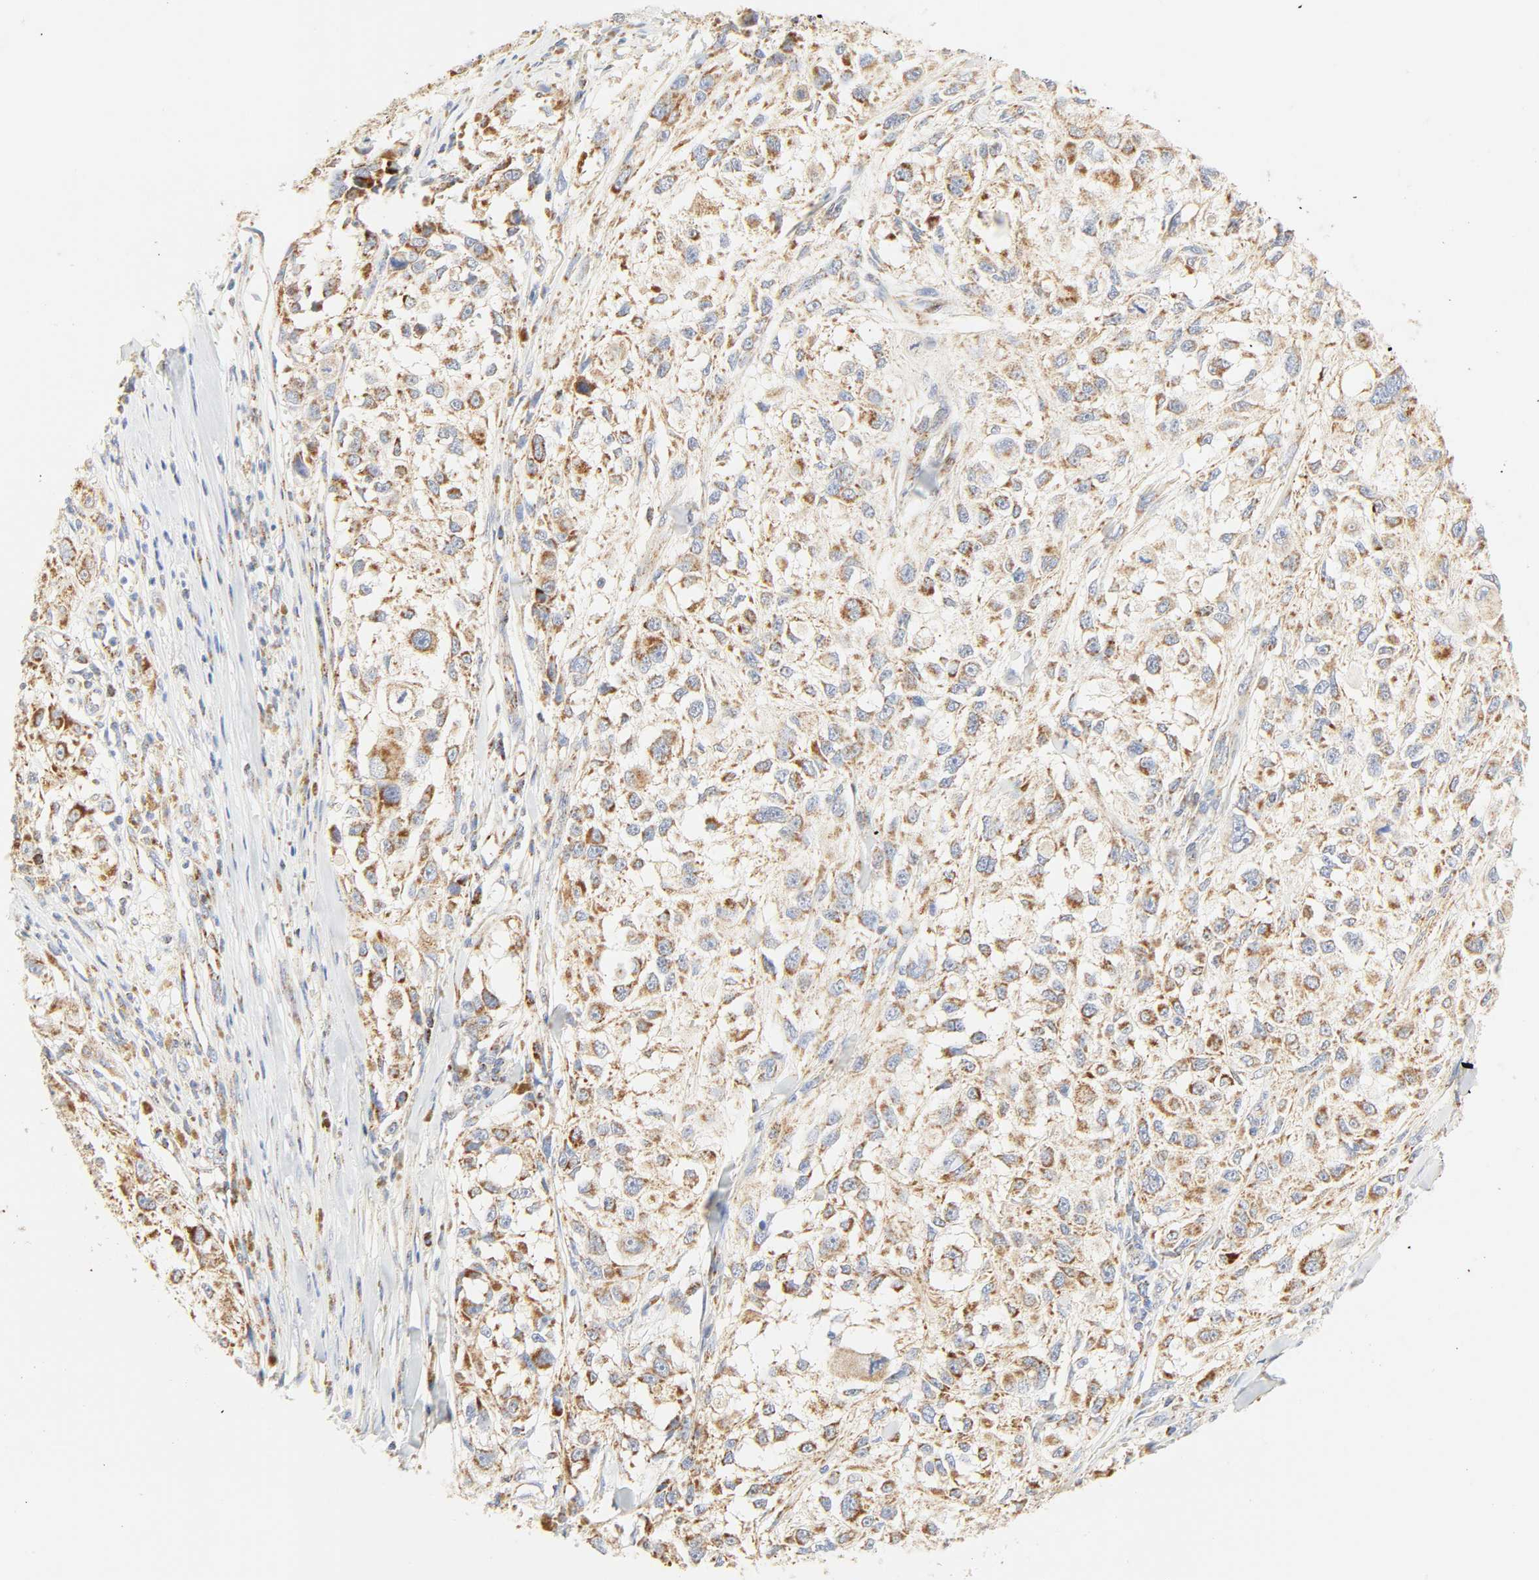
{"staining": {"intensity": "moderate", "quantity": ">75%", "location": "cytoplasmic/membranous"}, "tissue": "melanoma", "cell_type": "Tumor cells", "image_type": "cancer", "snomed": [{"axis": "morphology", "description": "Necrosis, NOS"}, {"axis": "morphology", "description": "Malignant melanoma, NOS"}, {"axis": "topography", "description": "Skin"}], "caption": "Melanoma was stained to show a protein in brown. There is medium levels of moderate cytoplasmic/membranous expression in about >75% of tumor cells.", "gene": "ACAT1", "patient": {"sex": "female", "age": 87}}